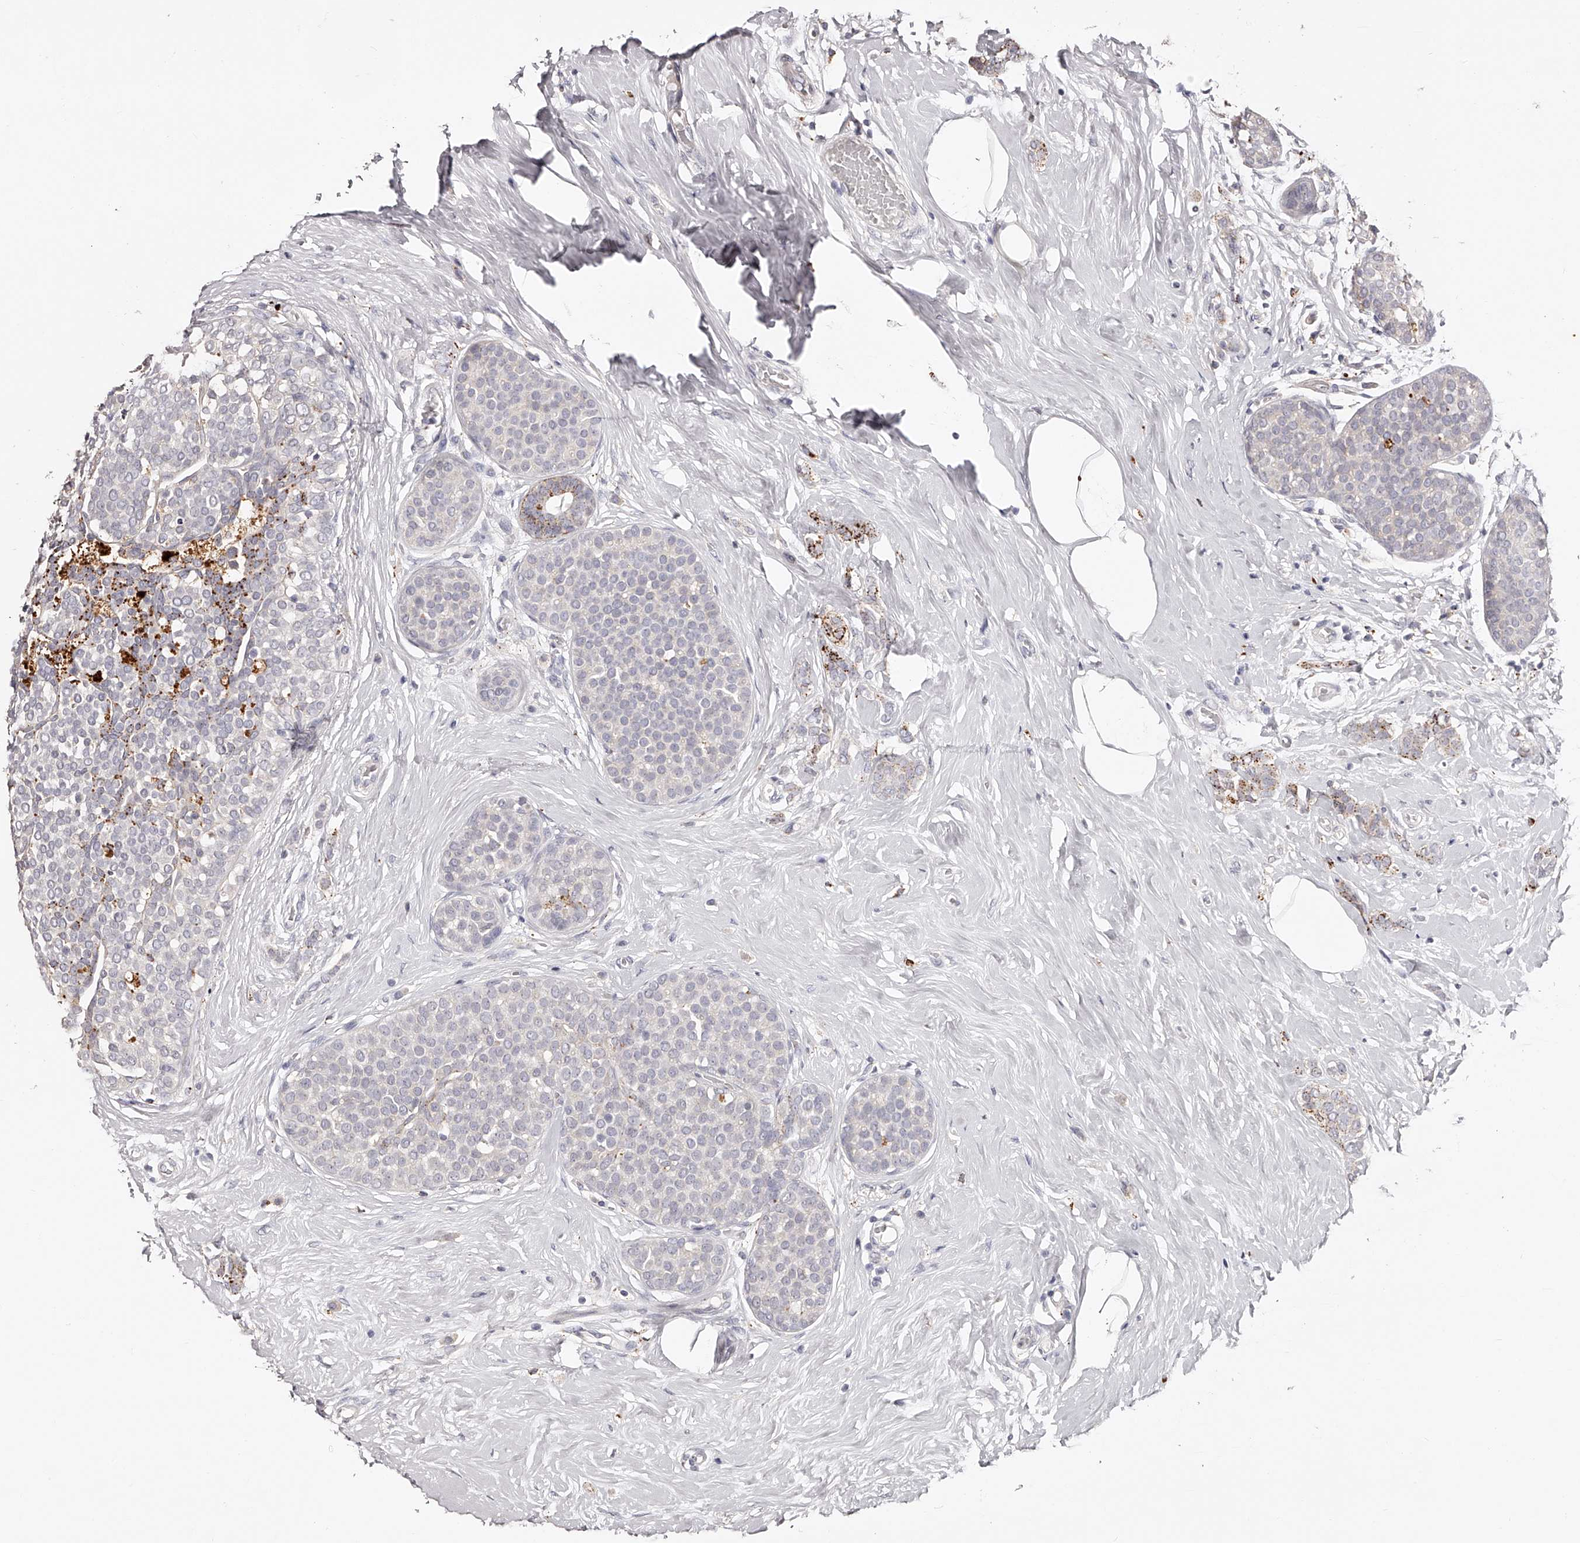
{"staining": {"intensity": "weak", "quantity": "<25%", "location": "cytoplasmic/membranous"}, "tissue": "breast cancer", "cell_type": "Tumor cells", "image_type": "cancer", "snomed": [{"axis": "morphology", "description": "Lobular carcinoma, in situ"}, {"axis": "morphology", "description": "Lobular carcinoma"}, {"axis": "topography", "description": "Breast"}], "caption": "High power microscopy histopathology image of an immunohistochemistry (IHC) histopathology image of breast cancer, revealing no significant staining in tumor cells.", "gene": "SLC35D3", "patient": {"sex": "female", "age": 41}}